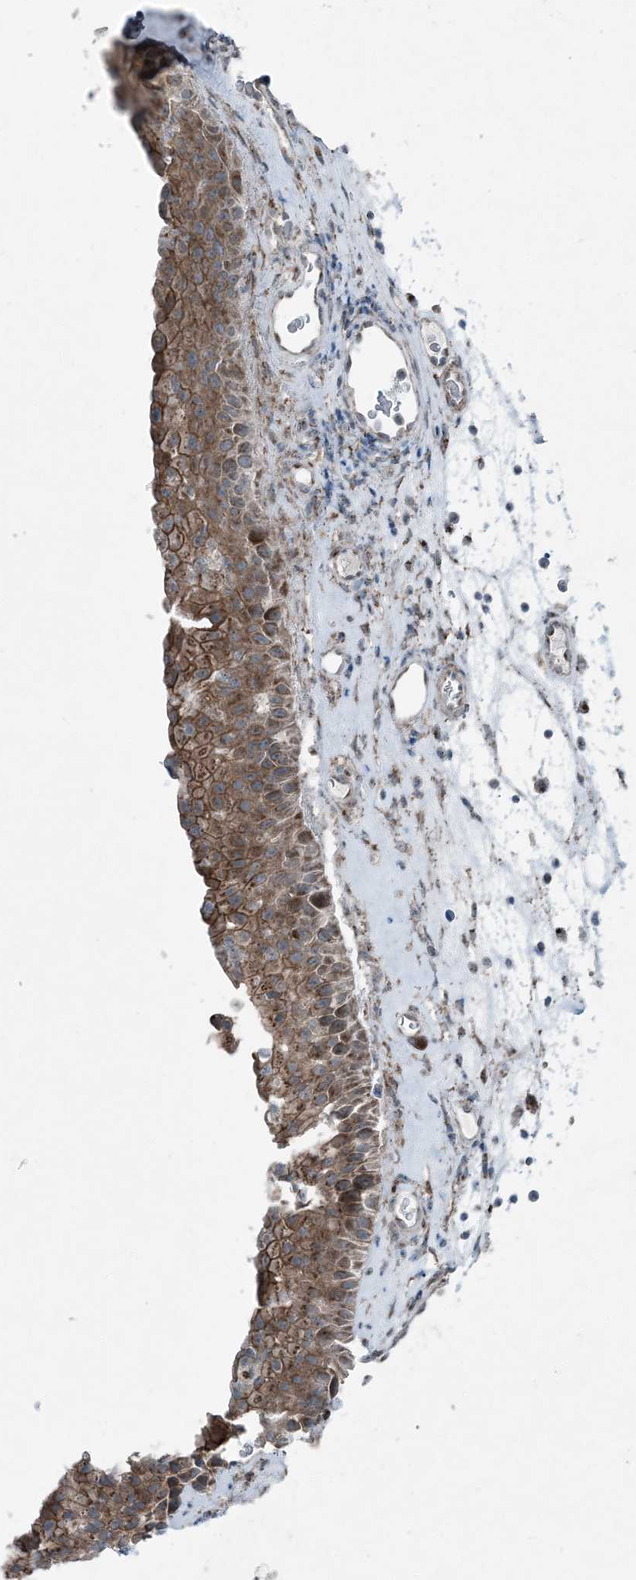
{"staining": {"intensity": "strong", "quantity": ">75%", "location": "cytoplasmic/membranous"}, "tissue": "nasopharynx", "cell_type": "Respiratory epithelial cells", "image_type": "normal", "snomed": [{"axis": "morphology", "description": "Normal tissue, NOS"}, {"axis": "topography", "description": "Nasopharynx"}], "caption": "High-power microscopy captured an IHC photomicrograph of benign nasopharynx, revealing strong cytoplasmic/membranous staining in about >75% of respiratory epithelial cells.", "gene": "GCC2", "patient": {"sex": "male", "age": 64}}